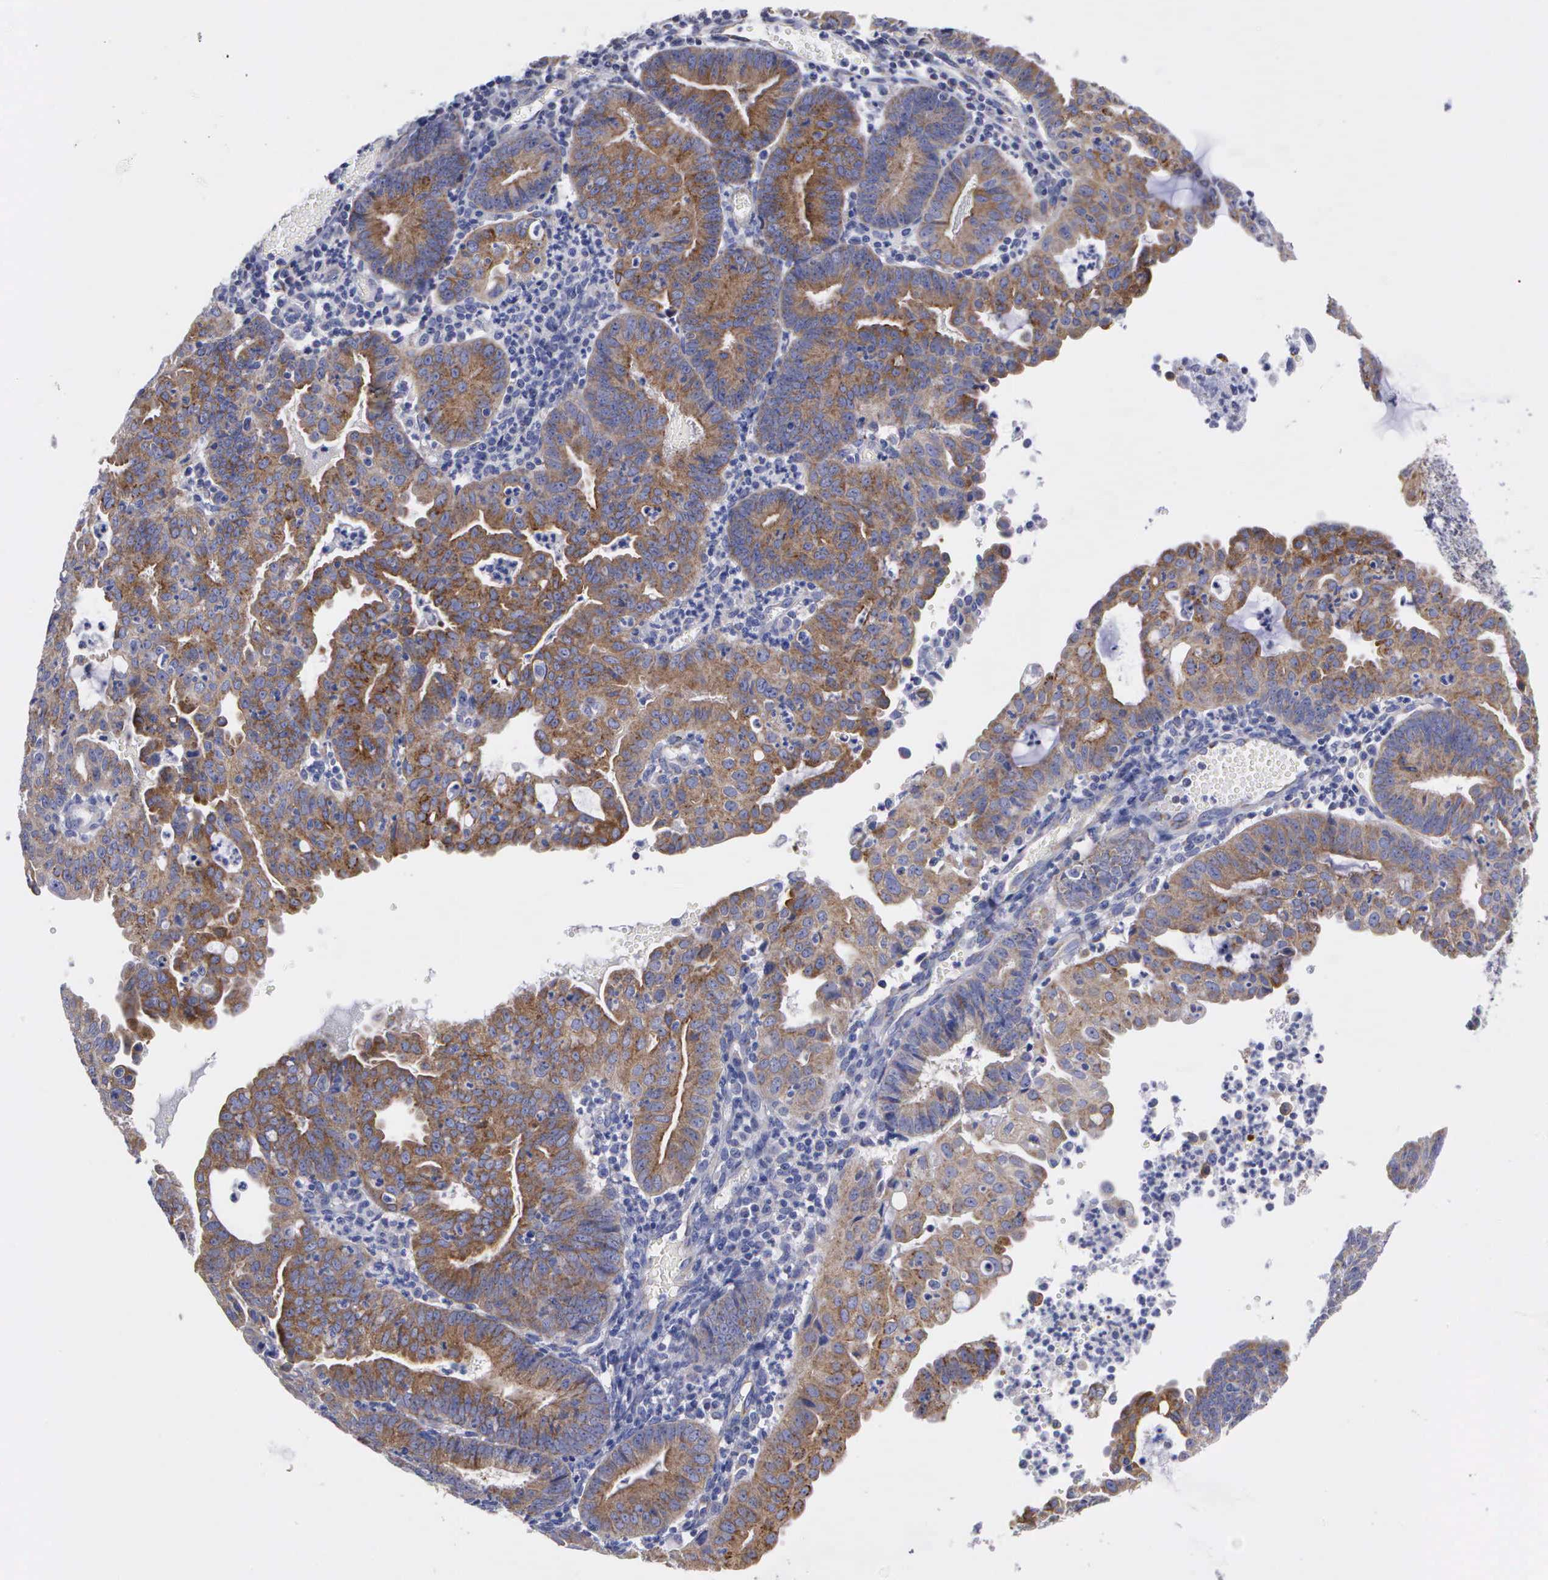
{"staining": {"intensity": "moderate", "quantity": ">75%", "location": "cytoplasmic/membranous"}, "tissue": "endometrial cancer", "cell_type": "Tumor cells", "image_type": "cancer", "snomed": [{"axis": "morphology", "description": "Adenocarcinoma, NOS"}, {"axis": "topography", "description": "Endometrium"}], "caption": "The immunohistochemical stain shows moderate cytoplasmic/membranous positivity in tumor cells of endometrial cancer tissue.", "gene": "APOOL", "patient": {"sex": "female", "age": 60}}